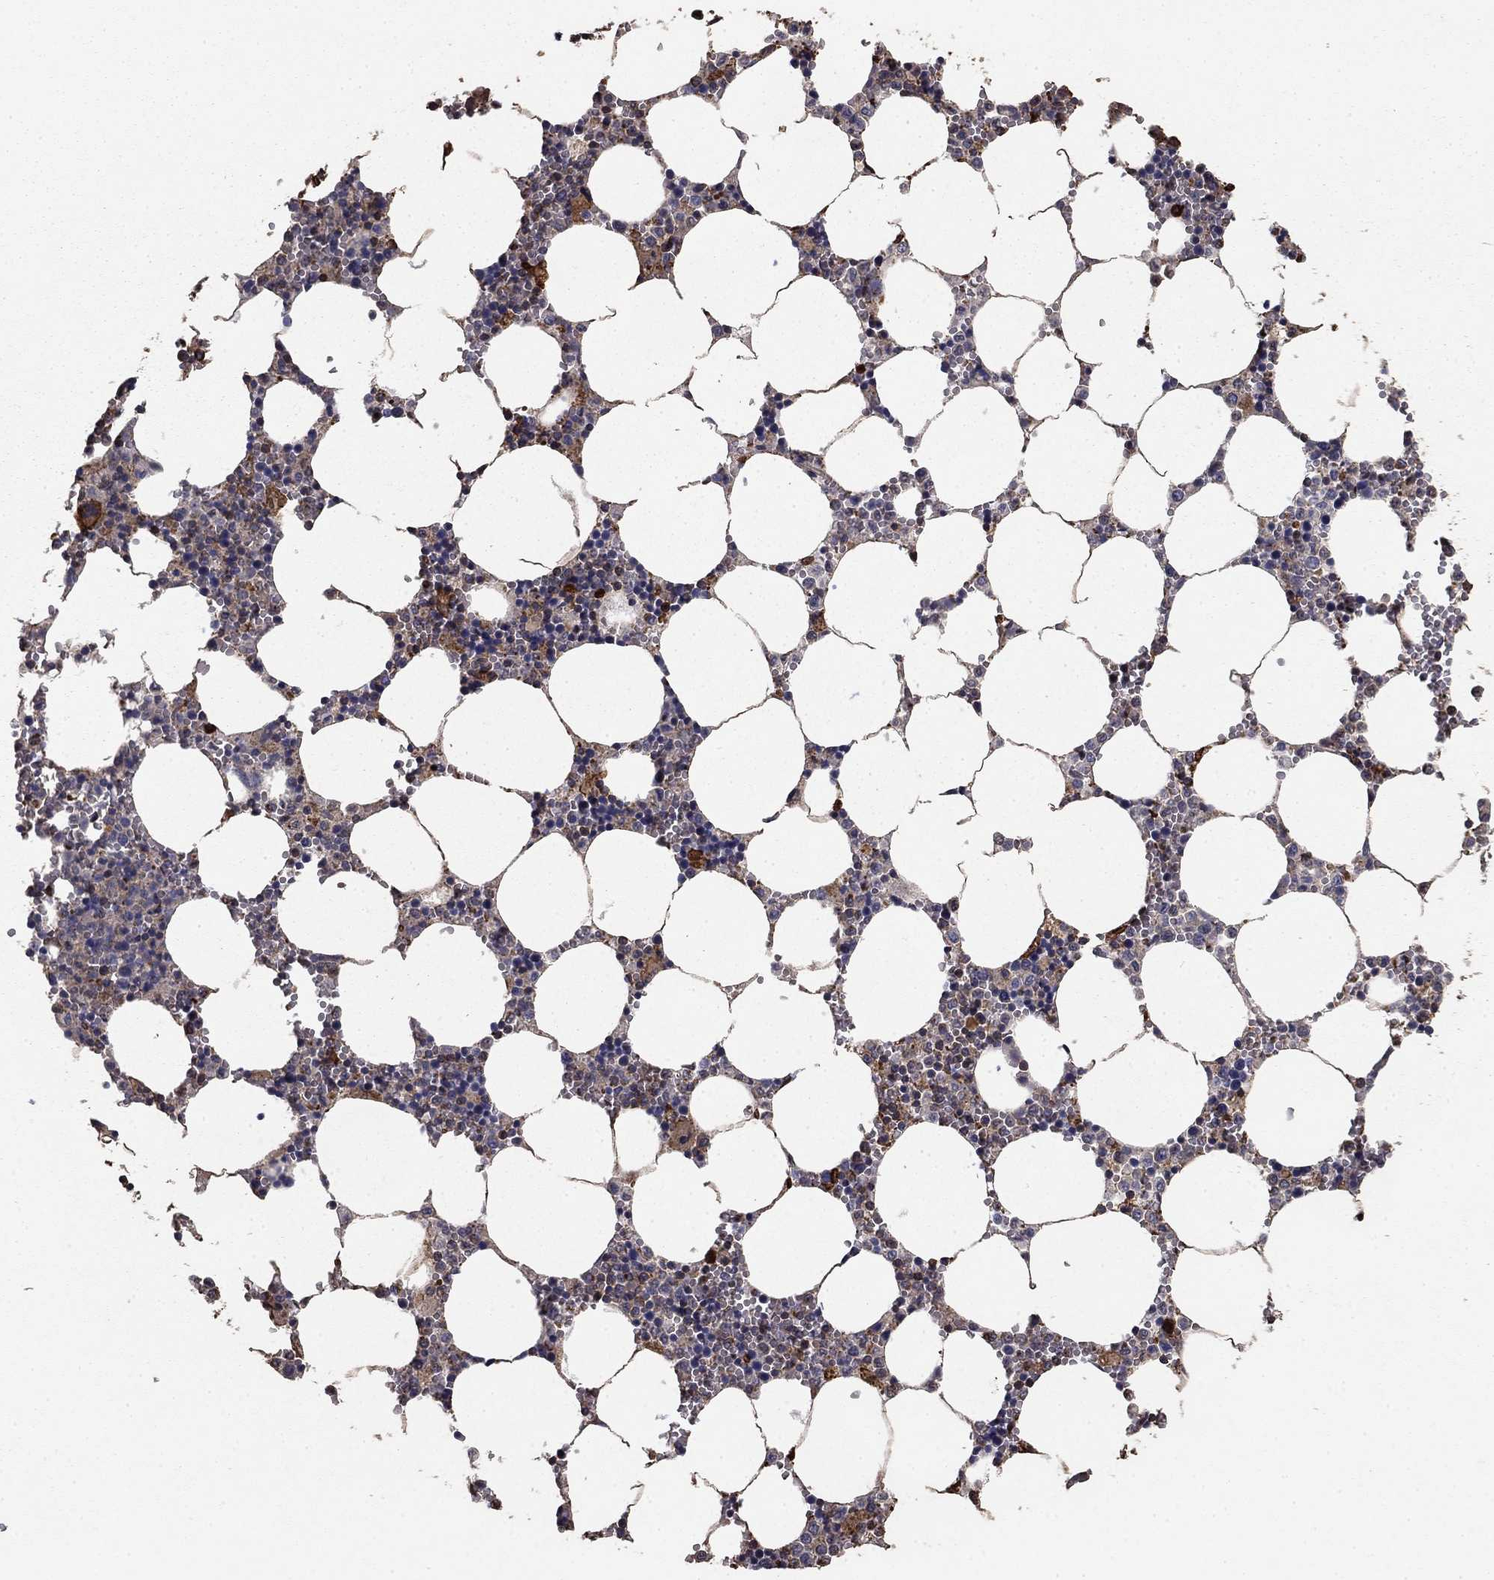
{"staining": {"intensity": "moderate", "quantity": "<25%", "location": "cytoplasmic/membranous"}, "tissue": "bone marrow", "cell_type": "Hematopoietic cells", "image_type": "normal", "snomed": [{"axis": "morphology", "description": "Normal tissue, NOS"}, {"axis": "topography", "description": "Bone marrow"}], "caption": "Protein staining demonstrates moderate cytoplasmic/membranous staining in about <25% of hematopoietic cells in benign bone marrow.", "gene": "HABP4", "patient": {"sex": "female", "age": 64}}